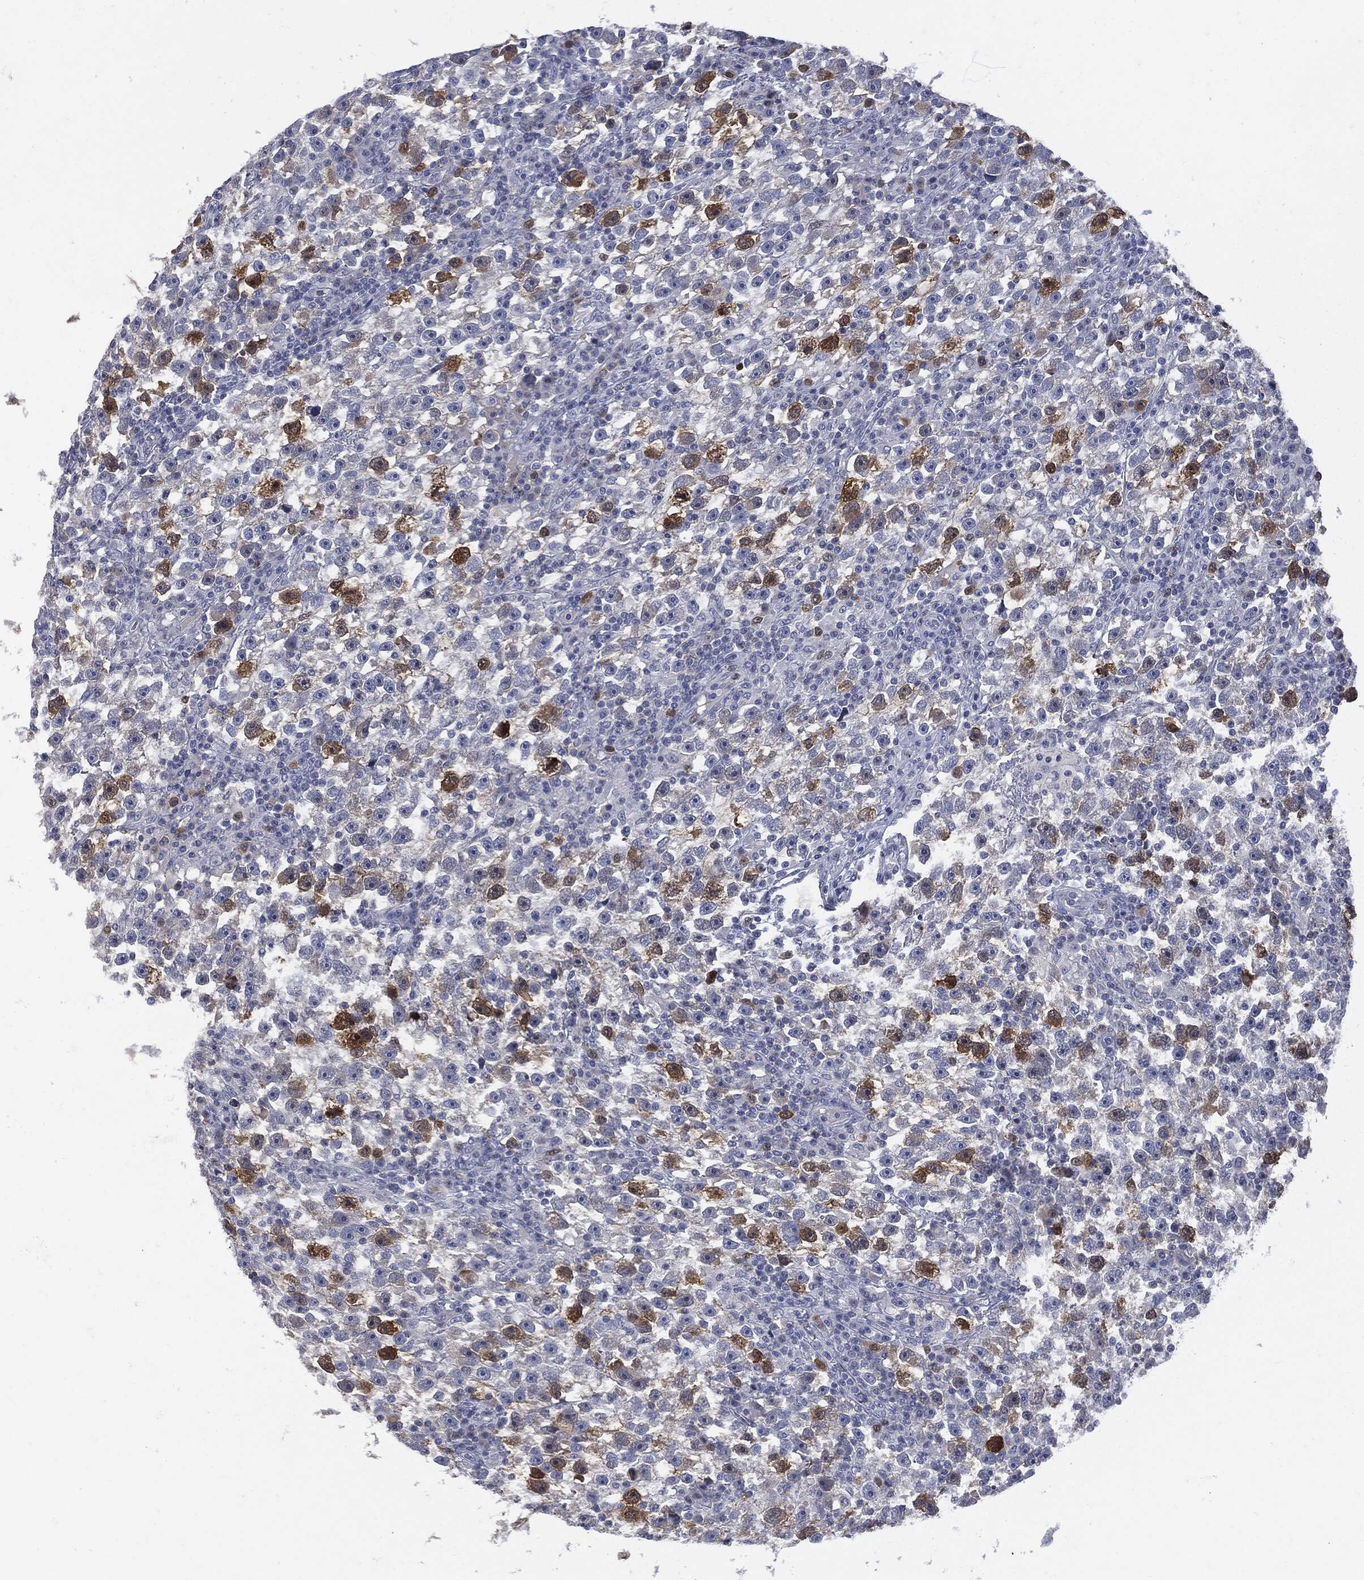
{"staining": {"intensity": "strong", "quantity": "<25%", "location": "cytoplasmic/membranous"}, "tissue": "testis cancer", "cell_type": "Tumor cells", "image_type": "cancer", "snomed": [{"axis": "morphology", "description": "Seminoma, NOS"}, {"axis": "topography", "description": "Testis"}], "caption": "Strong cytoplasmic/membranous staining is identified in approximately <25% of tumor cells in seminoma (testis).", "gene": "UBE2C", "patient": {"sex": "male", "age": 47}}